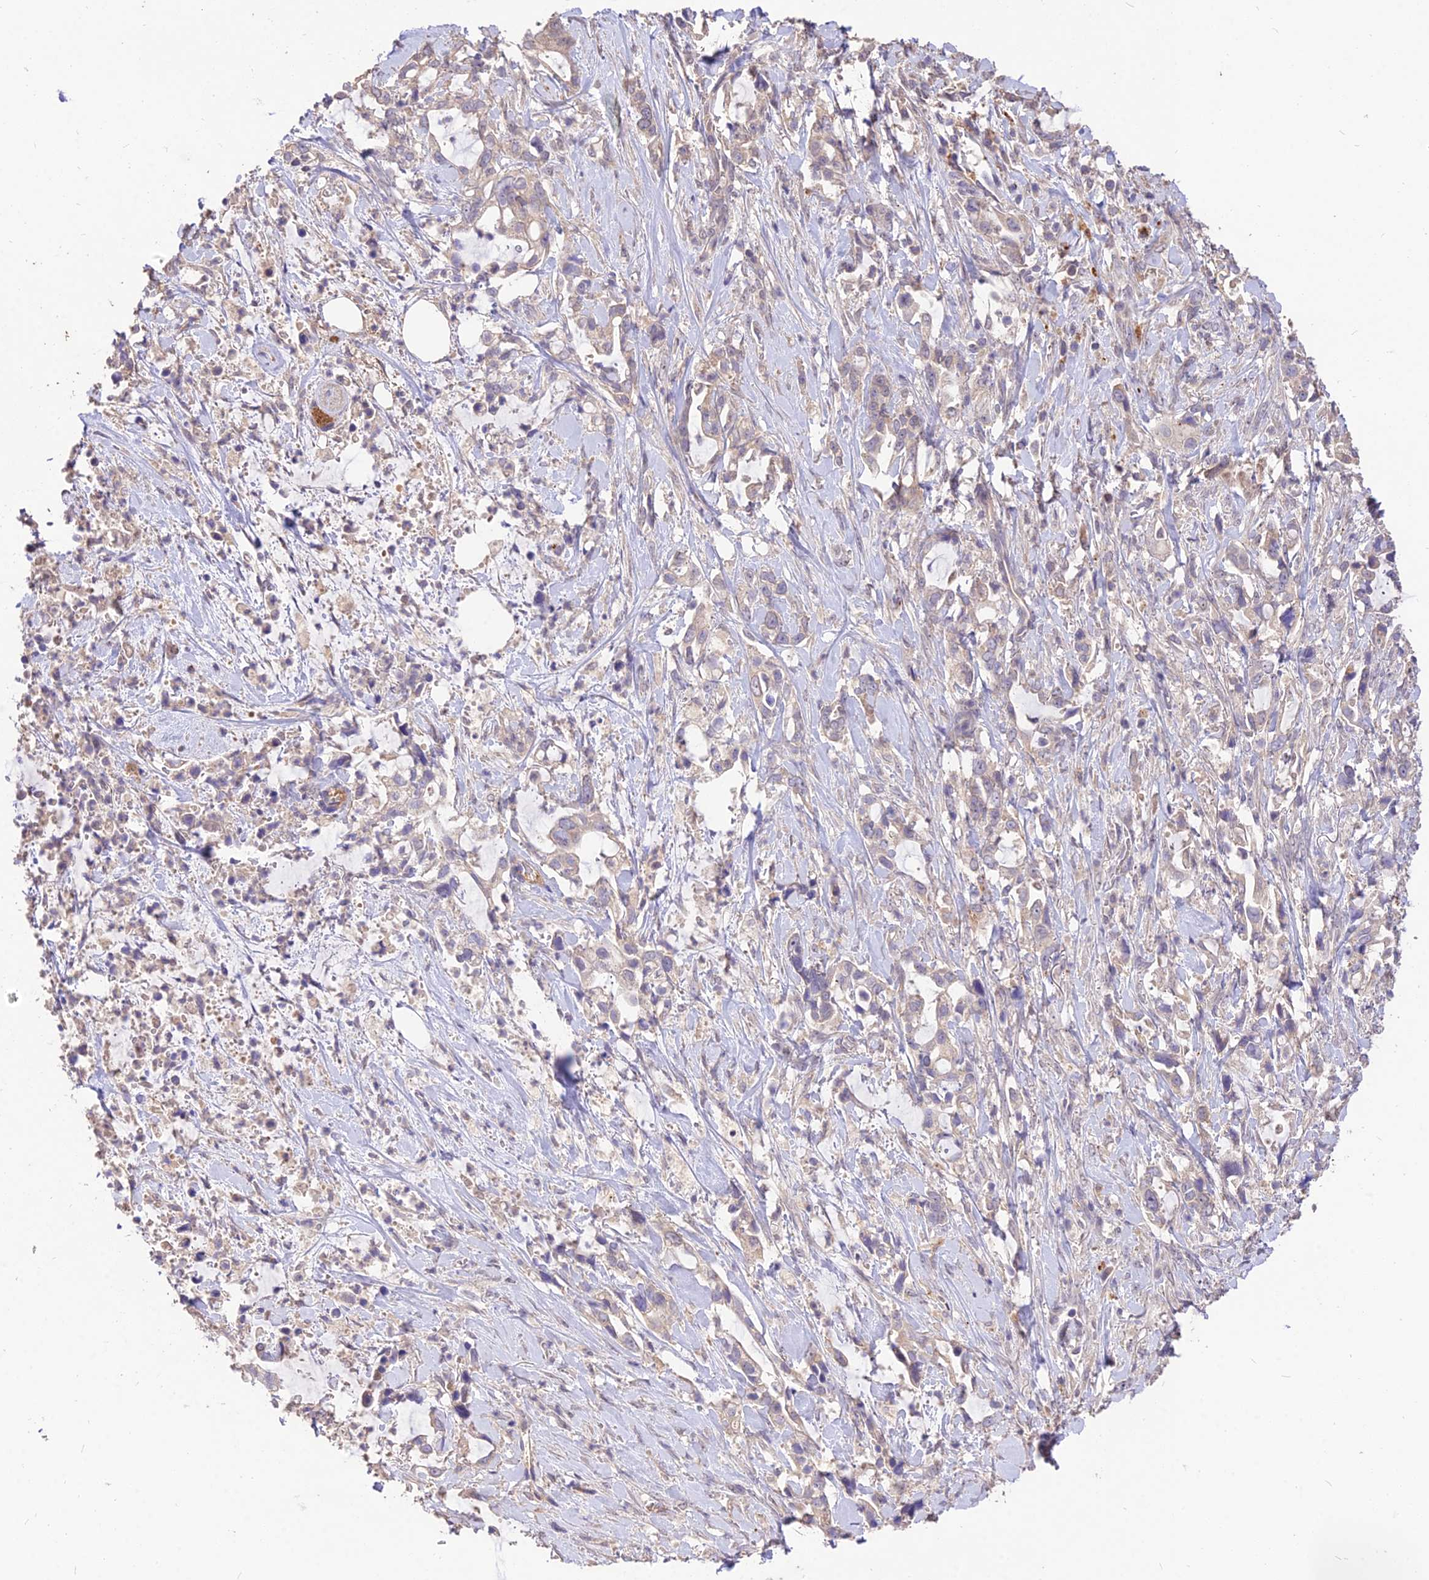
{"staining": {"intensity": "weak", "quantity": "<25%", "location": "cytoplasmic/membranous"}, "tissue": "pancreatic cancer", "cell_type": "Tumor cells", "image_type": "cancer", "snomed": [{"axis": "morphology", "description": "Adenocarcinoma, NOS"}, {"axis": "topography", "description": "Pancreas"}], "caption": "Immunohistochemistry (IHC) image of pancreatic adenocarcinoma stained for a protein (brown), which demonstrates no expression in tumor cells. Brightfield microscopy of immunohistochemistry stained with DAB (brown) and hematoxylin (blue), captured at high magnification.", "gene": "SDHD", "patient": {"sex": "female", "age": 61}}